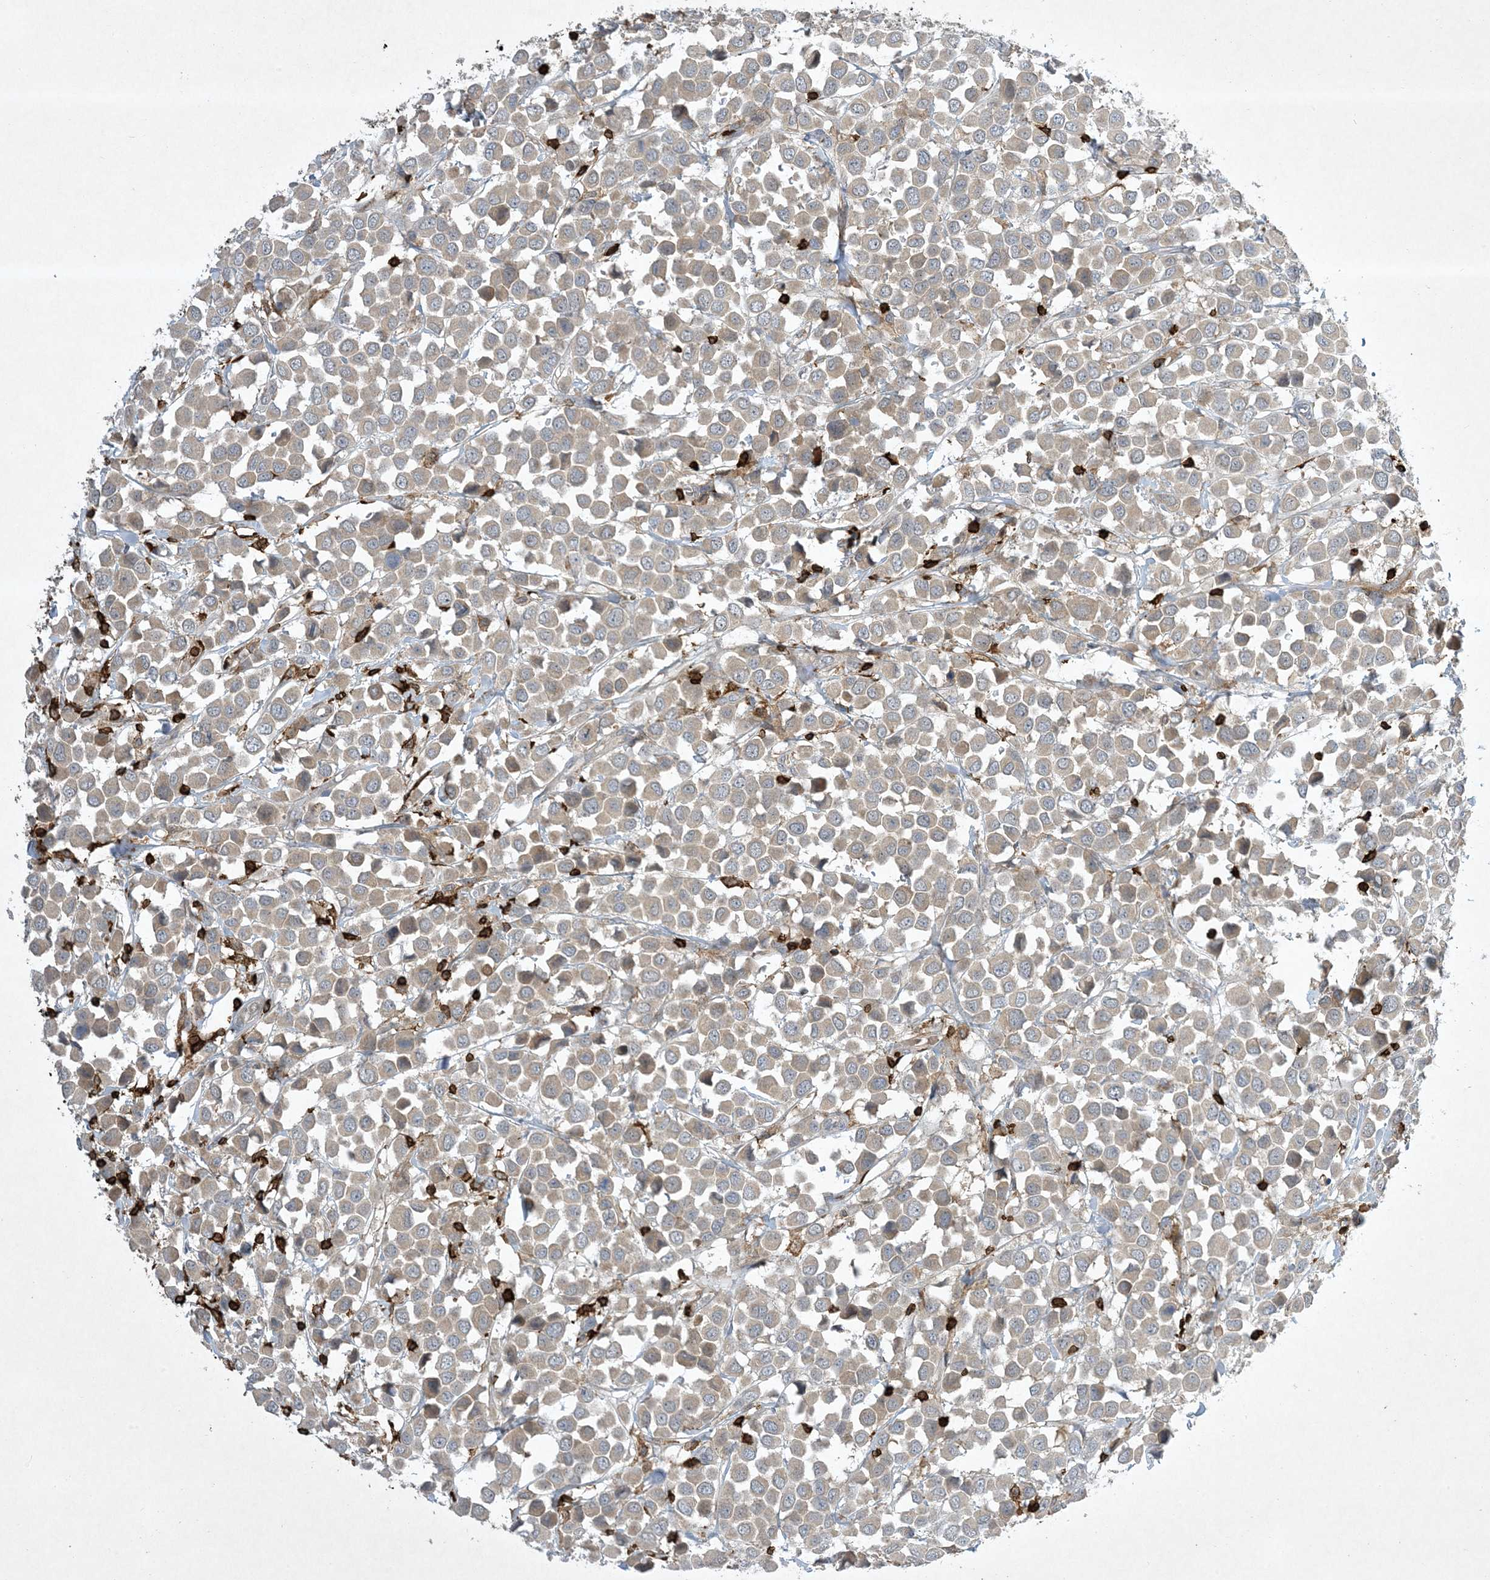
{"staining": {"intensity": "weak", "quantity": "<25%", "location": "cytoplasmic/membranous"}, "tissue": "breast cancer", "cell_type": "Tumor cells", "image_type": "cancer", "snomed": [{"axis": "morphology", "description": "Duct carcinoma"}, {"axis": "topography", "description": "Breast"}], "caption": "This is an immunohistochemistry (IHC) micrograph of human breast cancer. There is no expression in tumor cells.", "gene": "AK9", "patient": {"sex": "female", "age": 61}}